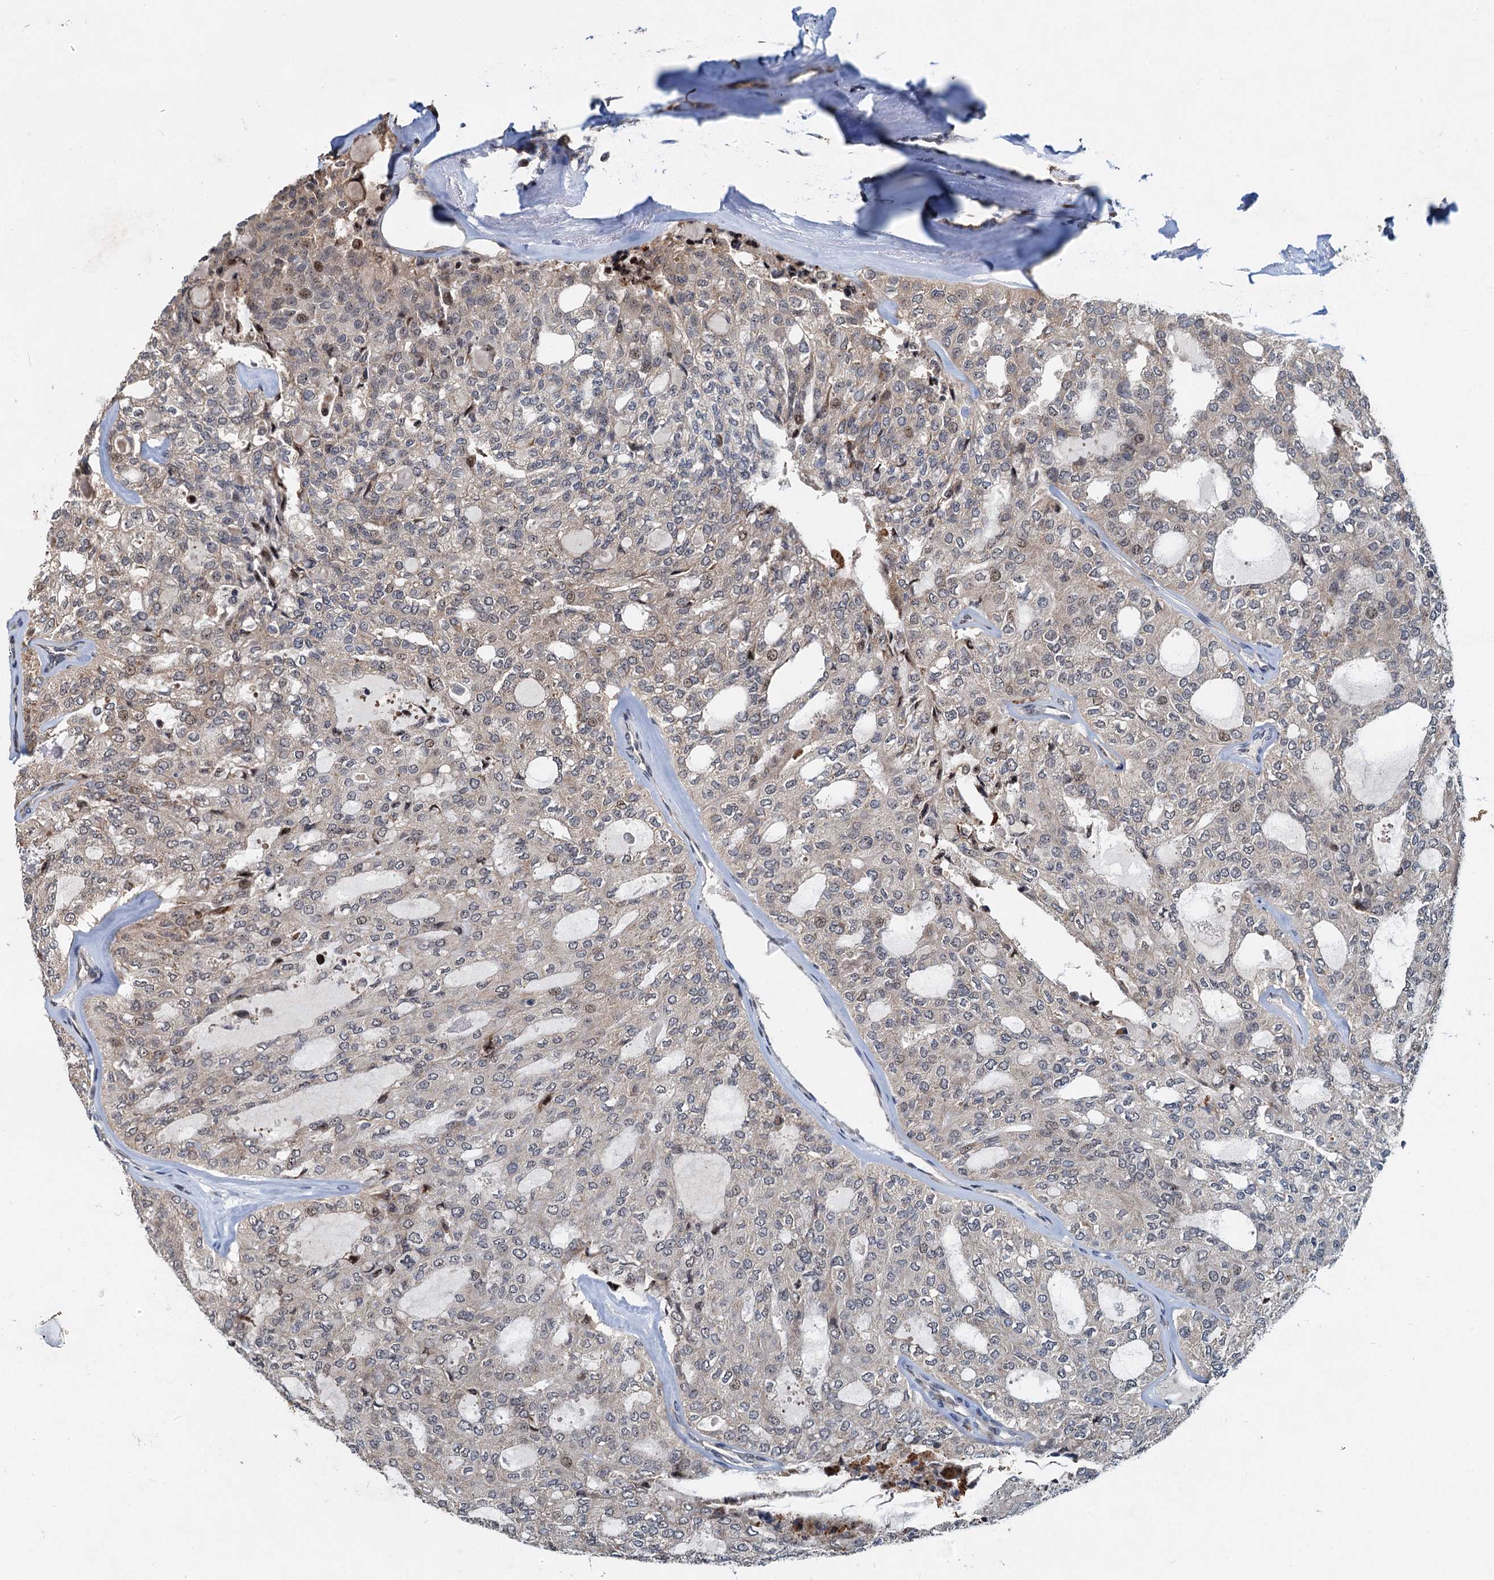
{"staining": {"intensity": "weak", "quantity": "25%-75%", "location": "cytoplasmic/membranous"}, "tissue": "thyroid cancer", "cell_type": "Tumor cells", "image_type": "cancer", "snomed": [{"axis": "morphology", "description": "Follicular adenoma carcinoma, NOS"}, {"axis": "topography", "description": "Thyroid gland"}], "caption": "Brown immunohistochemical staining in human thyroid follicular adenoma carcinoma reveals weak cytoplasmic/membranous staining in approximately 25%-75% of tumor cells.", "gene": "DNAJC21", "patient": {"sex": "male", "age": 75}}